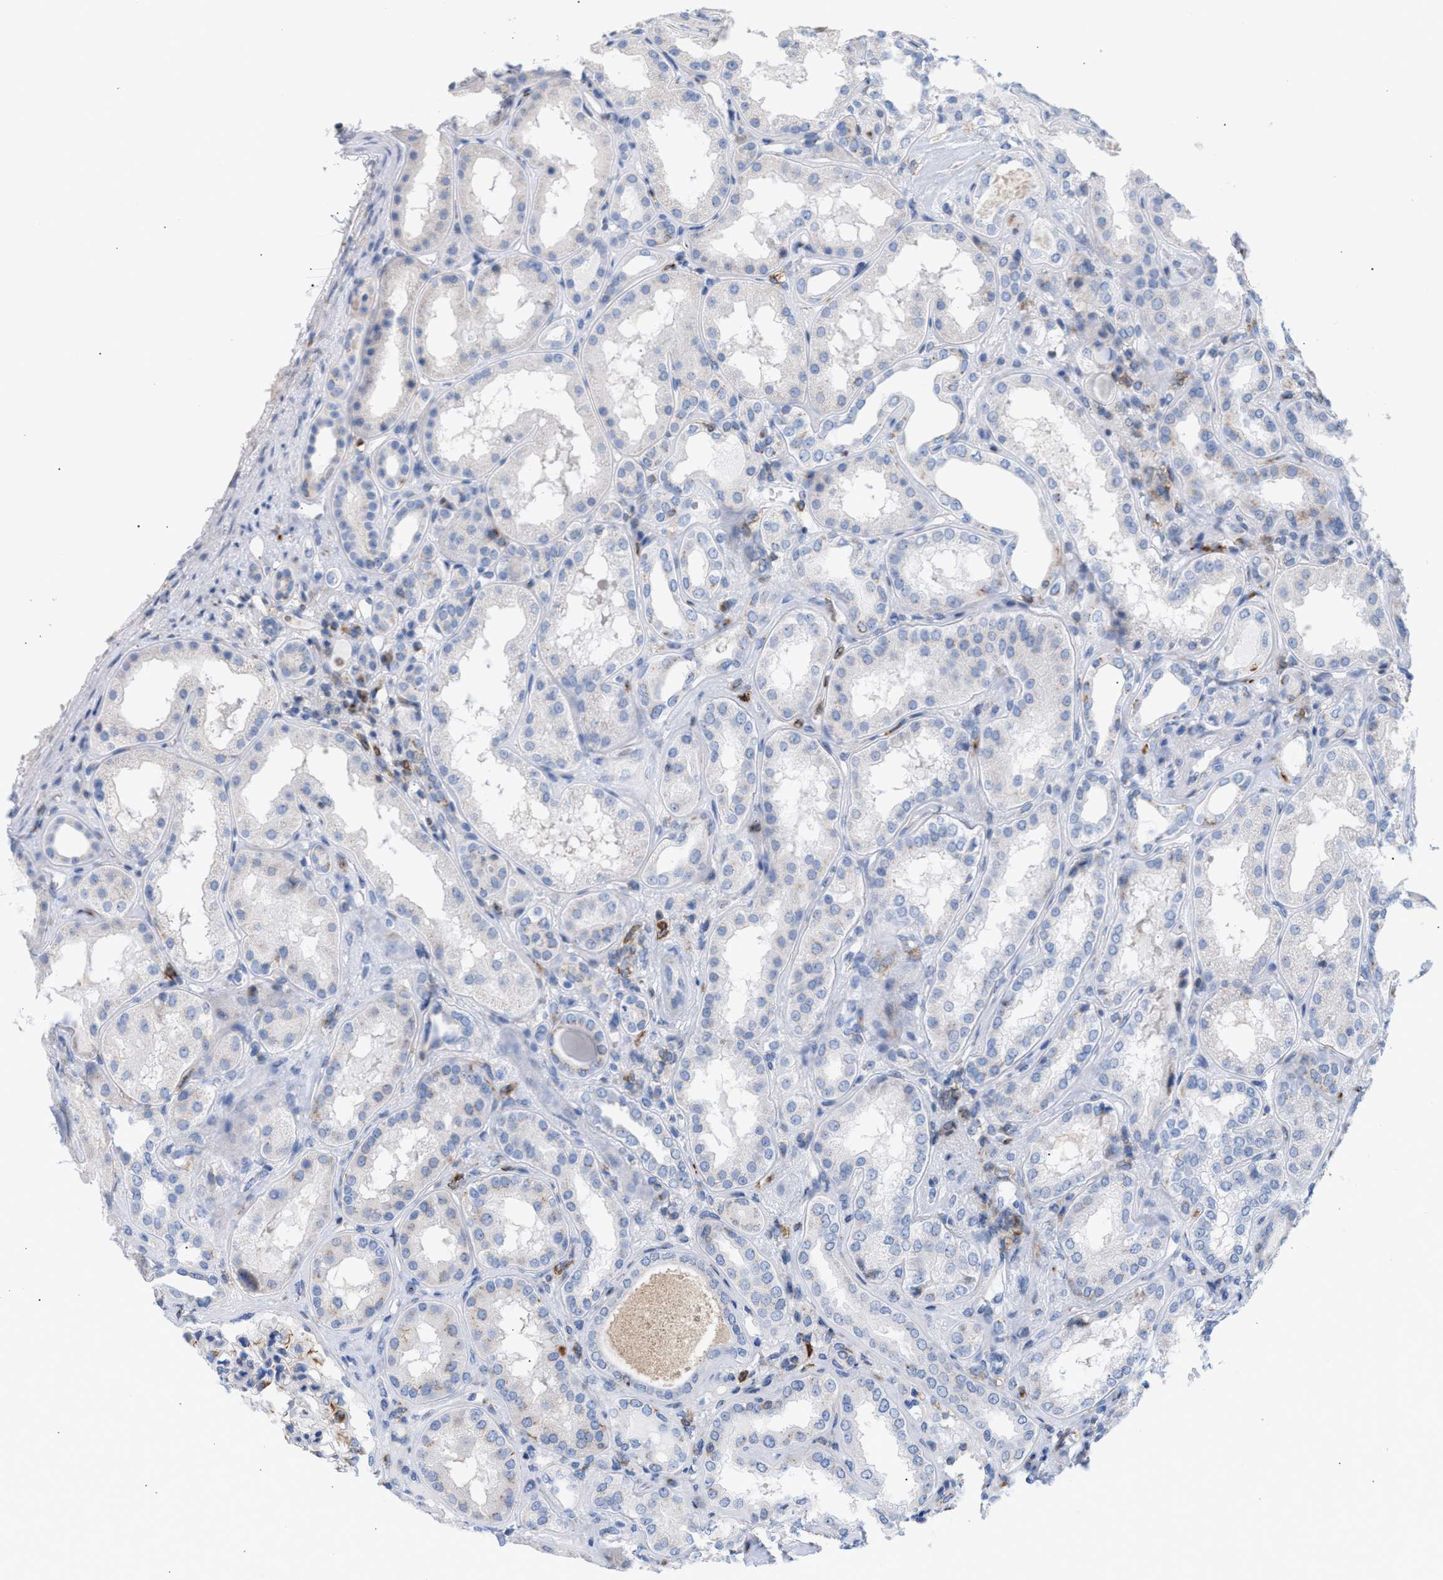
{"staining": {"intensity": "moderate", "quantity": "<25%", "location": "cytoplasmic/membranous"}, "tissue": "kidney", "cell_type": "Cells in glomeruli", "image_type": "normal", "snomed": [{"axis": "morphology", "description": "Normal tissue, NOS"}, {"axis": "topography", "description": "Kidney"}], "caption": "Immunohistochemistry (IHC) (DAB (3,3'-diaminobenzidine)) staining of benign kidney demonstrates moderate cytoplasmic/membranous protein positivity in approximately <25% of cells in glomeruli. (IHC, brightfield microscopy, high magnification).", "gene": "TACC3", "patient": {"sex": "female", "age": 56}}